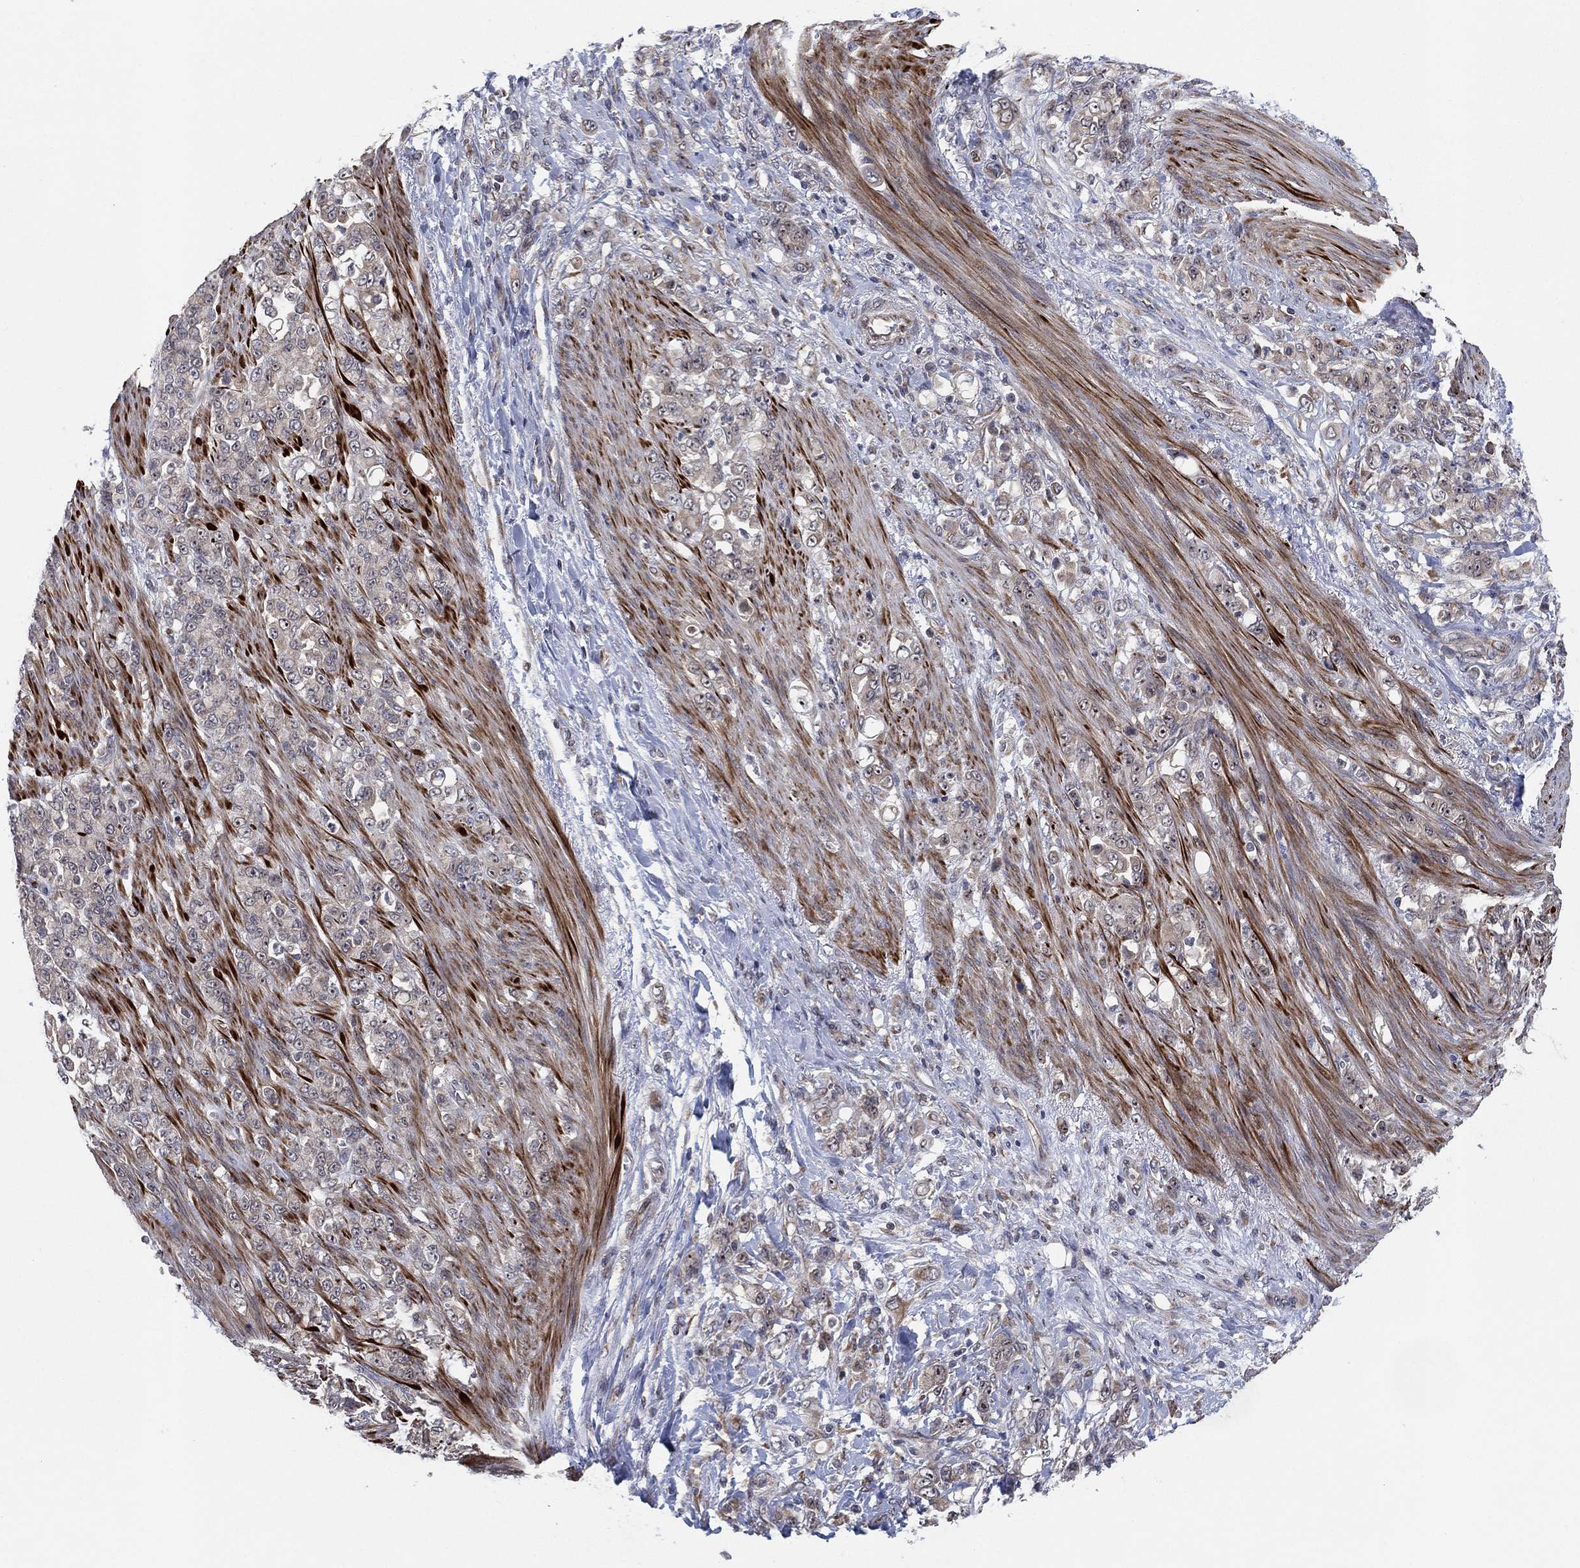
{"staining": {"intensity": "negative", "quantity": "none", "location": "none"}, "tissue": "stomach cancer", "cell_type": "Tumor cells", "image_type": "cancer", "snomed": [{"axis": "morphology", "description": "Adenocarcinoma, NOS"}, {"axis": "topography", "description": "Stomach"}], "caption": "High magnification brightfield microscopy of stomach cancer (adenocarcinoma) stained with DAB (brown) and counterstained with hematoxylin (blue): tumor cells show no significant expression.", "gene": "FAM104A", "patient": {"sex": "female", "age": 79}}